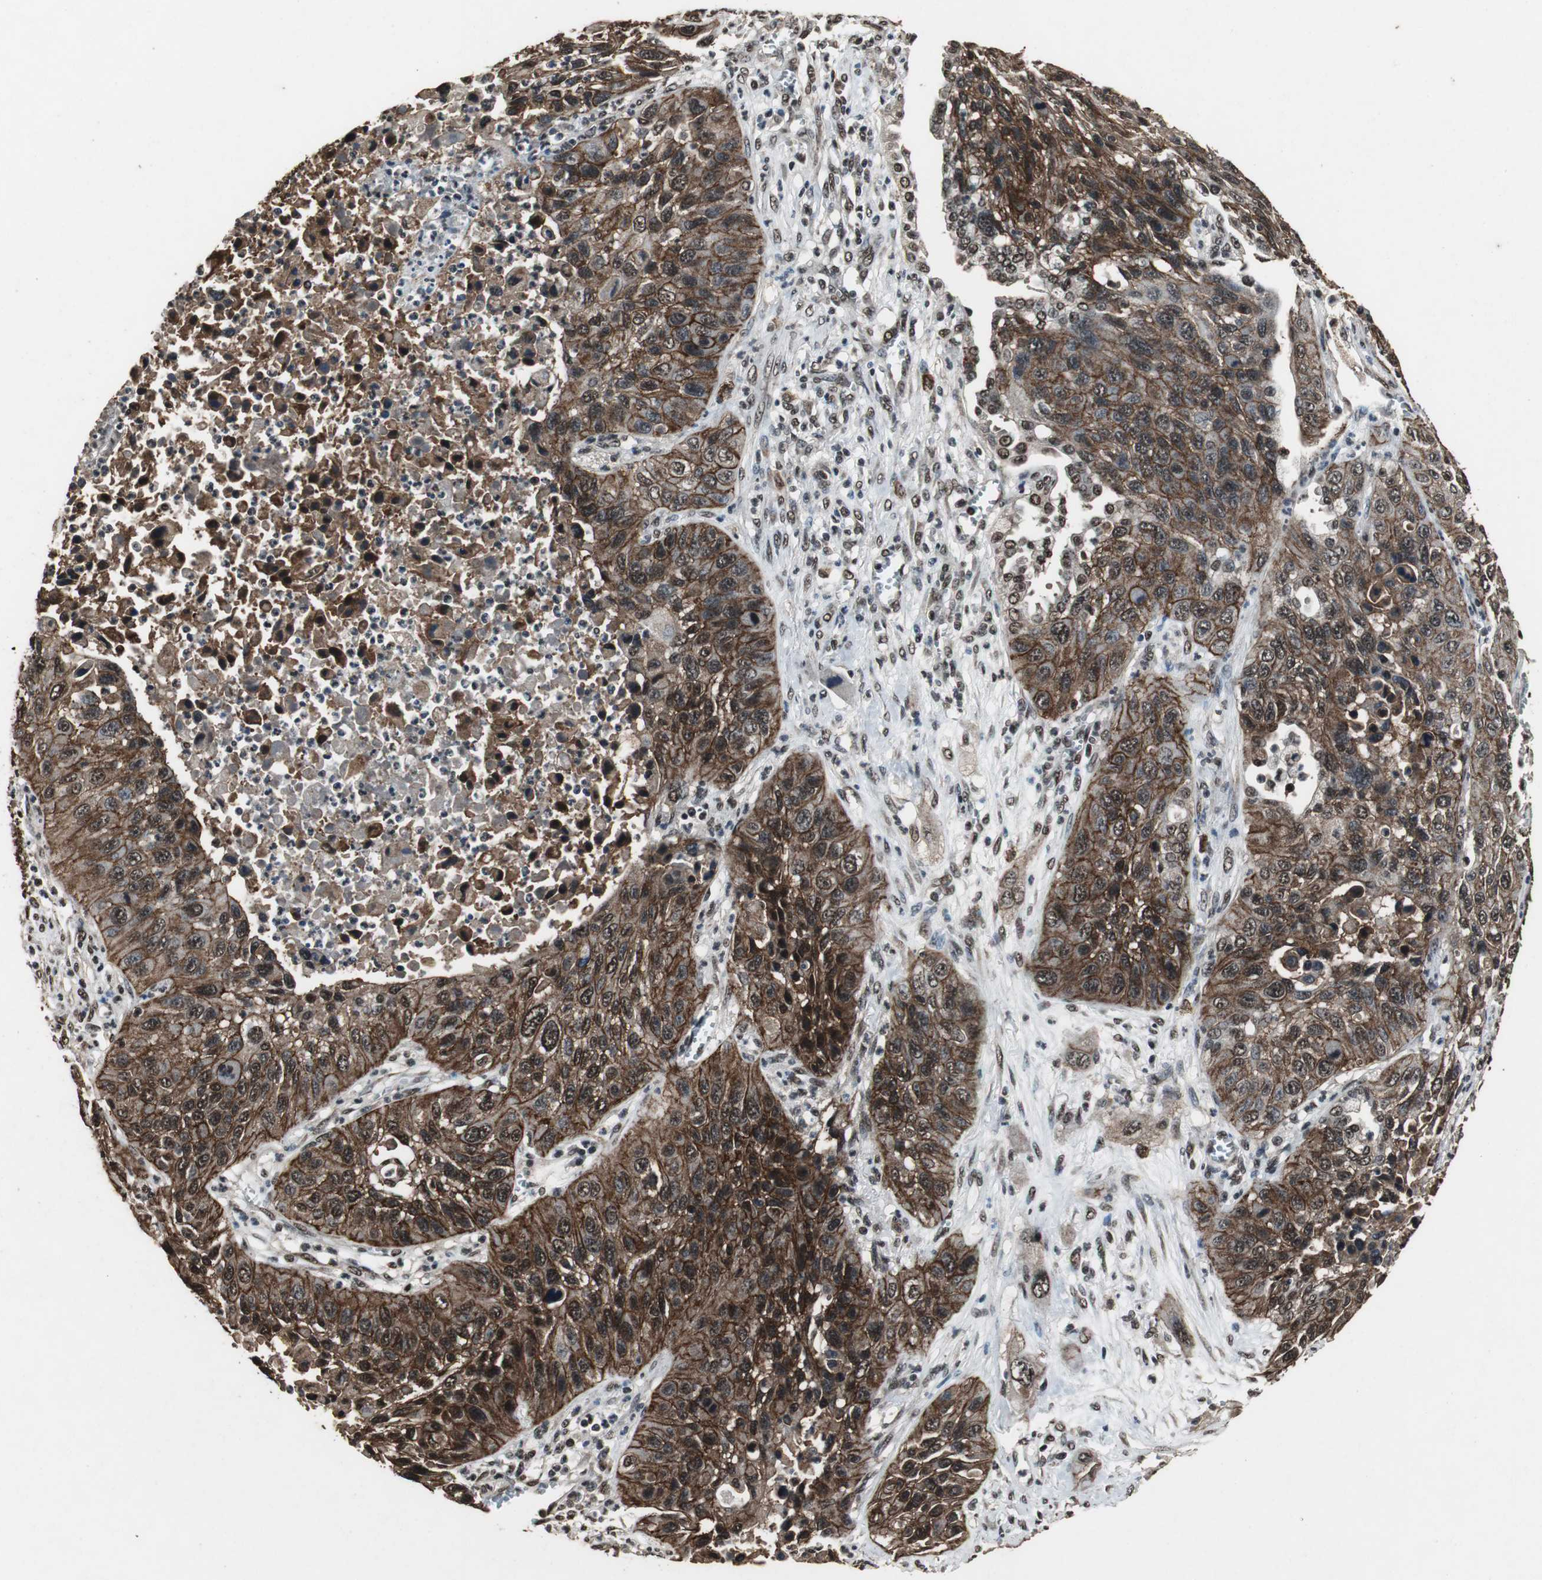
{"staining": {"intensity": "strong", "quantity": ">75%", "location": "cytoplasmic/membranous,nuclear"}, "tissue": "lung cancer", "cell_type": "Tumor cells", "image_type": "cancer", "snomed": [{"axis": "morphology", "description": "Squamous cell carcinoma, NOS"}, {"axis": "topography", "description": "Lung"}], "caption": "DAB (3,3'-diaminobenzidine) immunohistochemical staining of lung cancer shows strong cytoplasmic/membranous and nuclear protein staining in approximately >75% of tumor cells.", "gene": "ZNF18", "patient": {"sex": "female", "age": 76}}